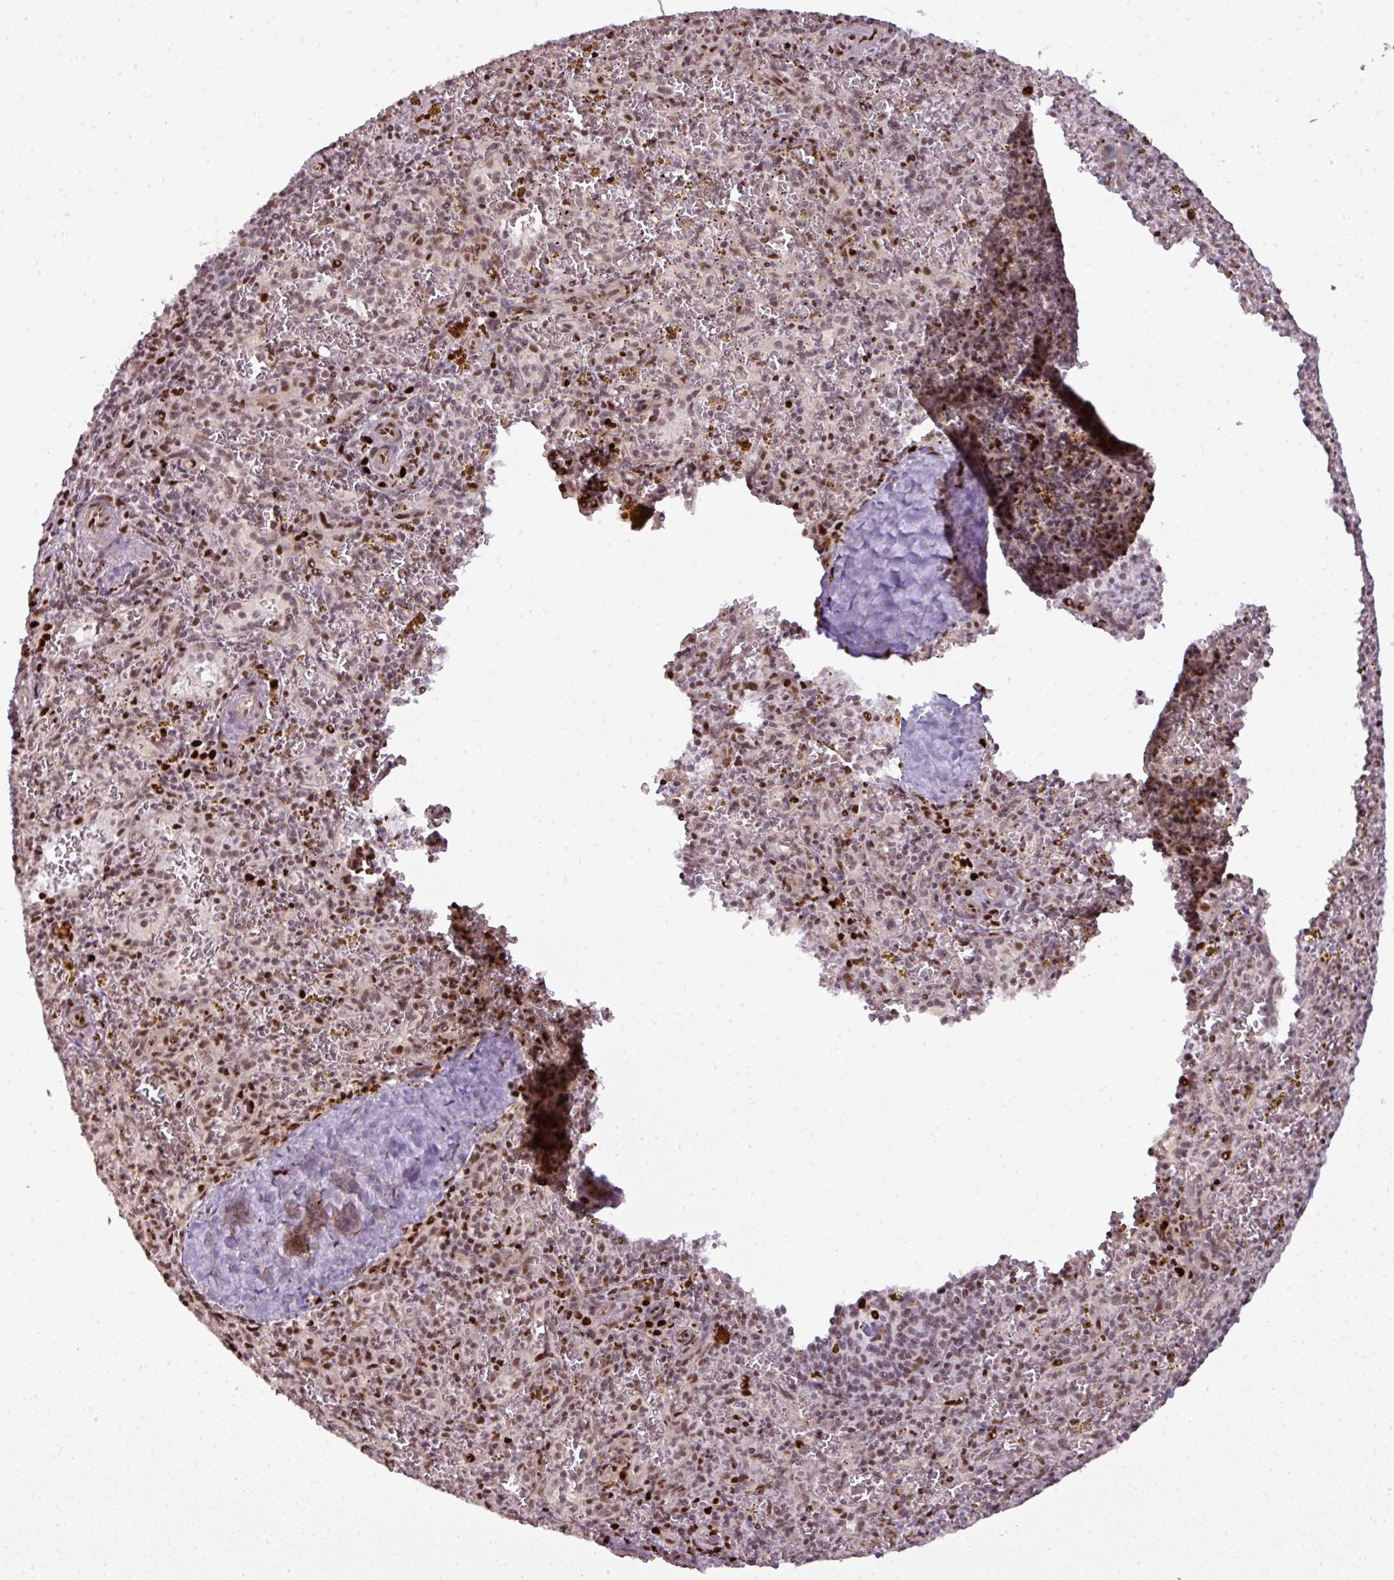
{"staining": {"intensity": "moderate", "quantity": ">75%", "location": "nuclear"}, "tissue": "spleen", "cell_type": "Cells in red pulp", "image_type": "normal", "snomed": [{"axis": "morphology", "description": "Normal tissue, NOS"}, {"axis": "topography", "description": "Spleen"}], "caption": "Immunohistochemistry (DAB) staining of benign spleen reveals moderate nuclear protein expression in approximately >75% of cells in red pulp.", "gene": "MYSM1", "patient": {"sex": "male", "age": 57}}